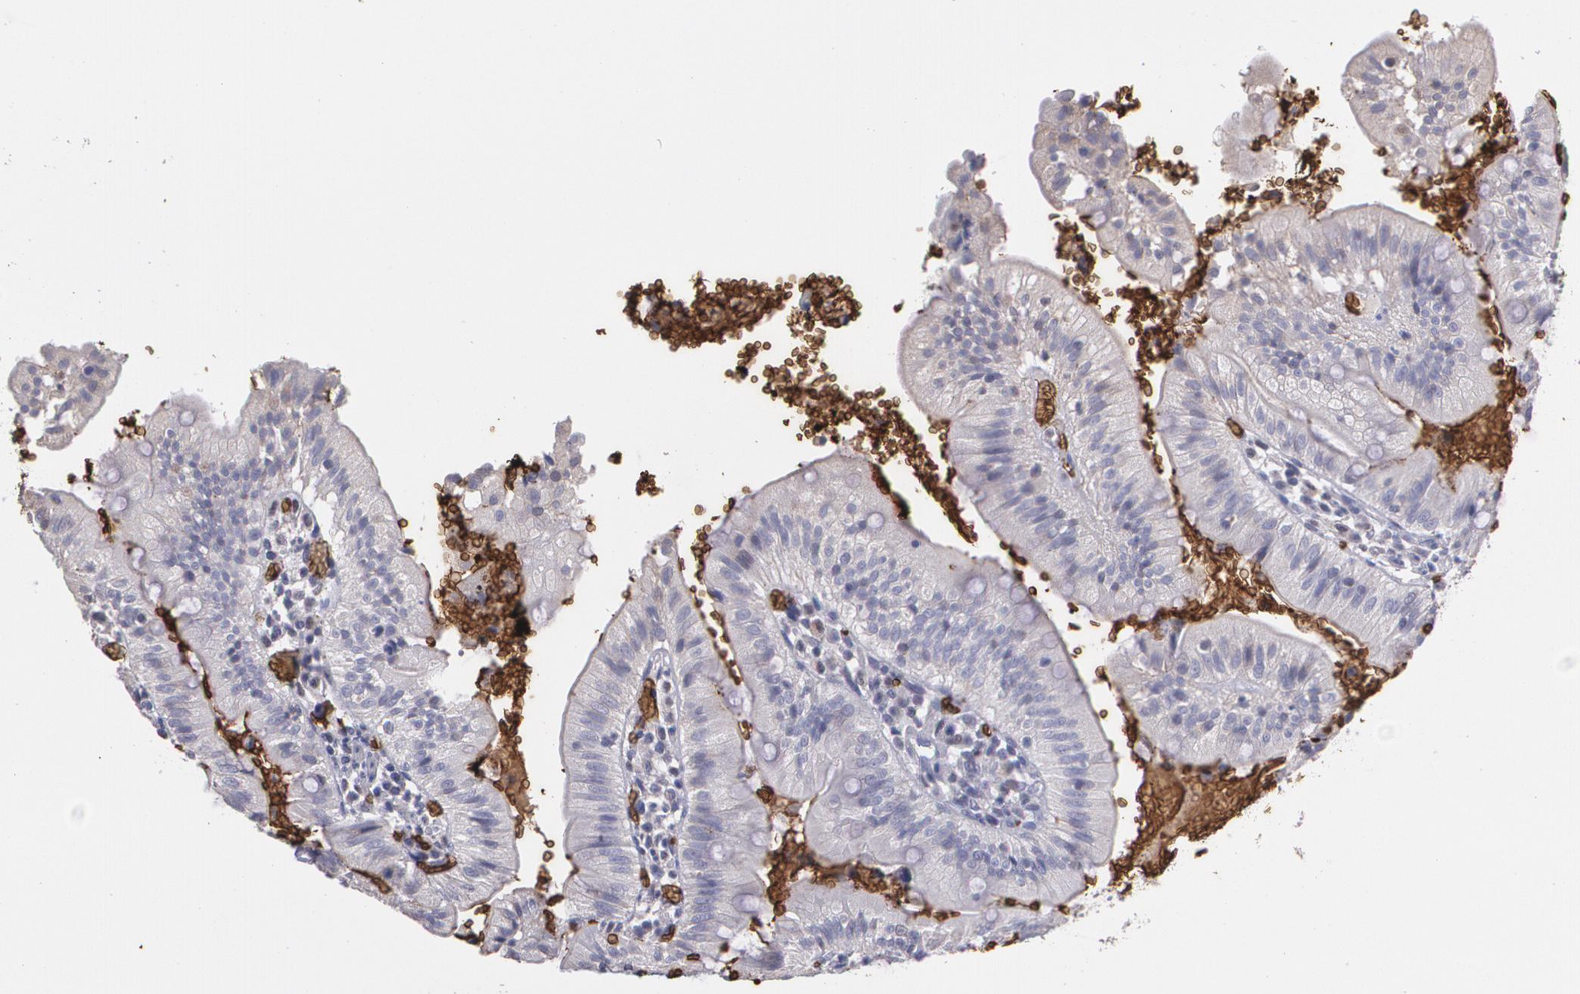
{"staining": {"intensity": "weak", "quantity": ">75%", "location": "cytoplasmic/membranous"}, "tissue": "small intestine", "cell_type": "Glandular cells", "image_type": "normal", "snomed": [{"axis": "morphology", "description": "Normal tissue, NOS"}, {"axis": "topography", "description": "Small intestine"}], "caption": "Immunohistochemistry (IHC) (DAB) staining of normal small intestine displays weak cytoplasmic/membranous protein positivity in about >75% of glandular cells.", "gene": "SLC2A1", "patient": {"sex": "male", "age": 71}}